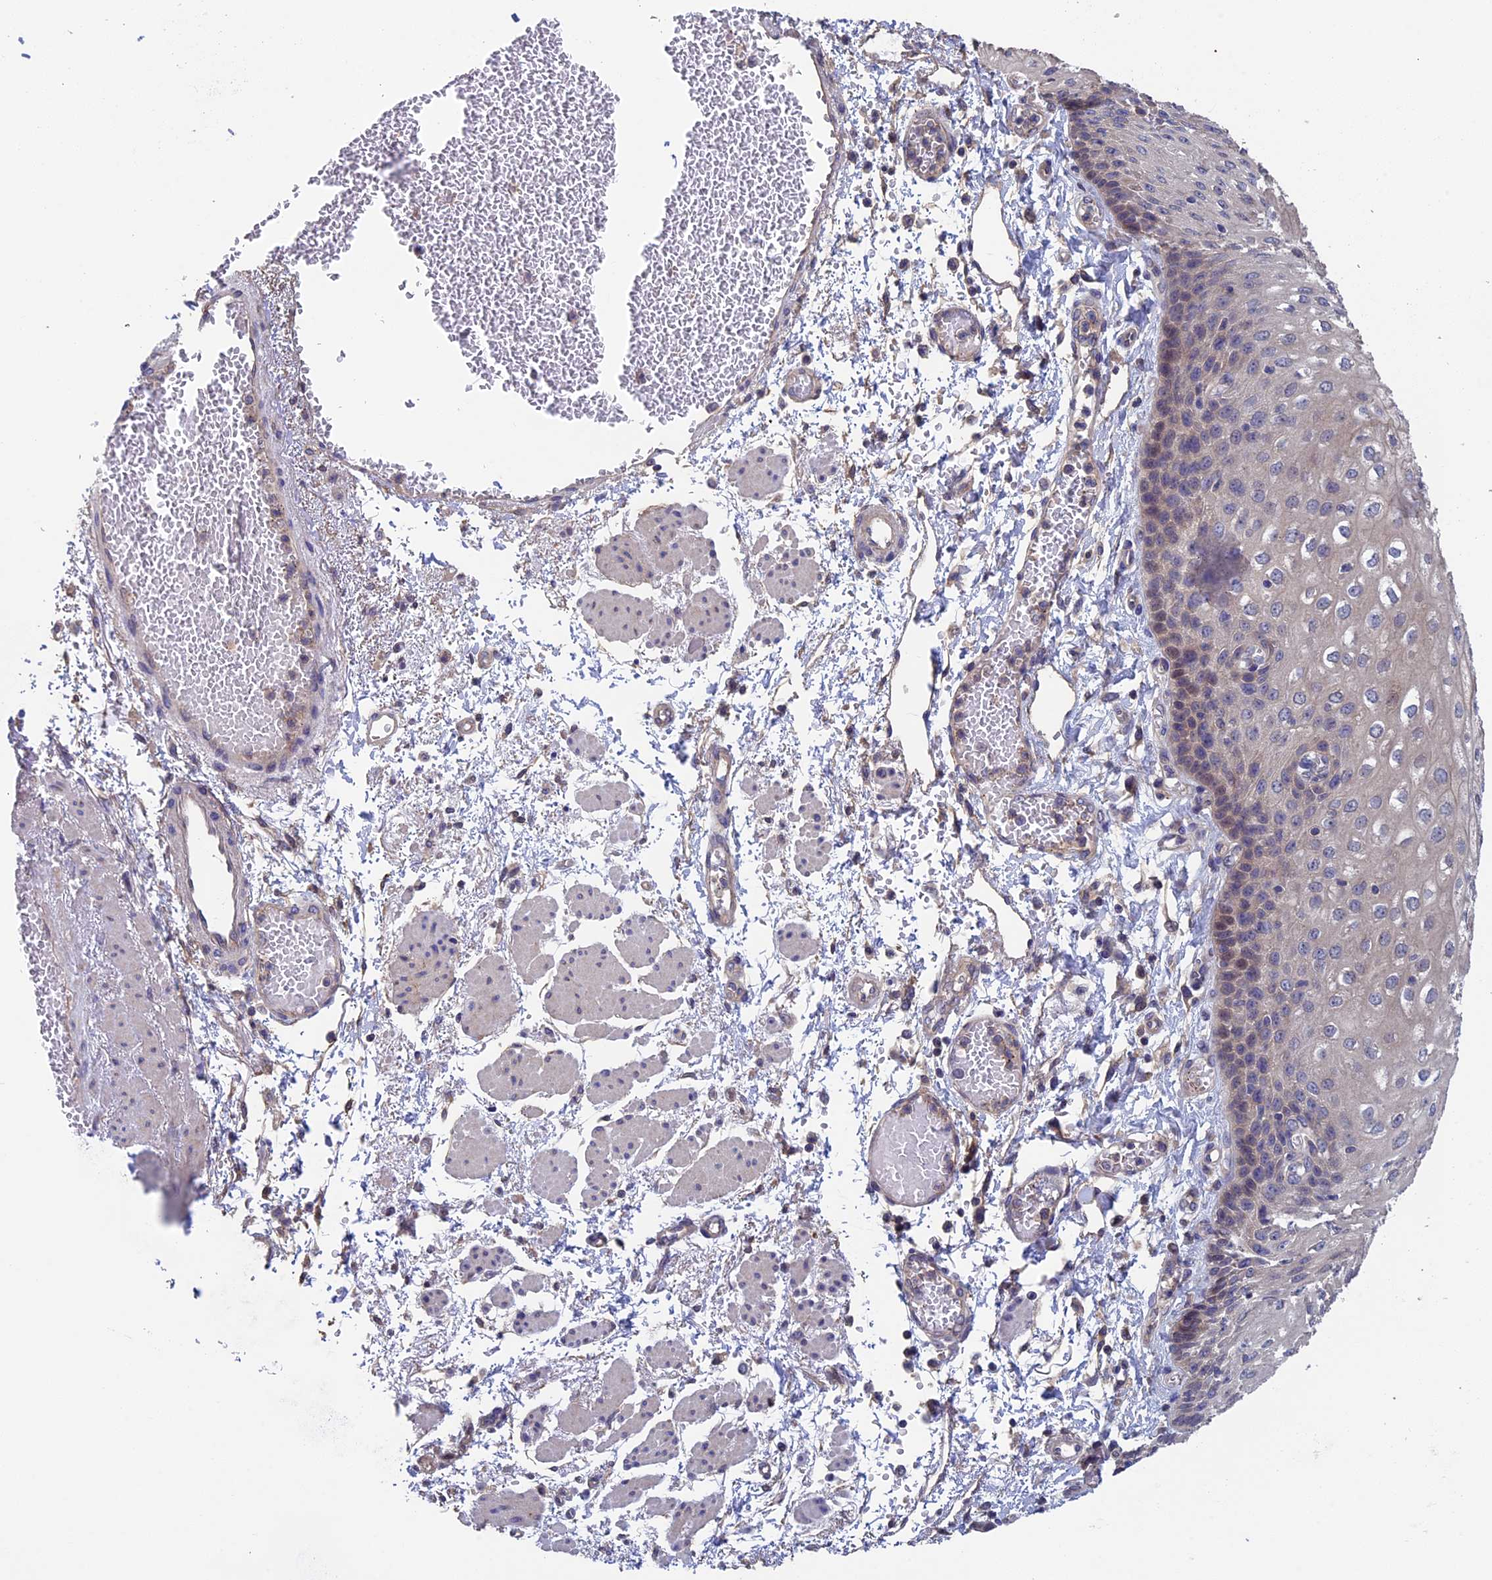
{"staining": {"intensity": "weak", "quantity": "25%-75%", "location": "cytoplasmic/membranous"}, "tissue": "esophagus", "cell_type": "Squamous epithelial cells", "image_type": "normal", "snomed": [{"axis": "morphology", "description": "Normal tissue, NOS"}, {"axis": "topography", "description": "Esophagus"}], "caption": "Human esophagus stained for a protein (brown) reveals weak cytoplasmic/membranous positive staining in about 25%-75% of squamous epithelial cells.", "gene": "LCMT1", "patient": {"sex": "male", "age": 81}}